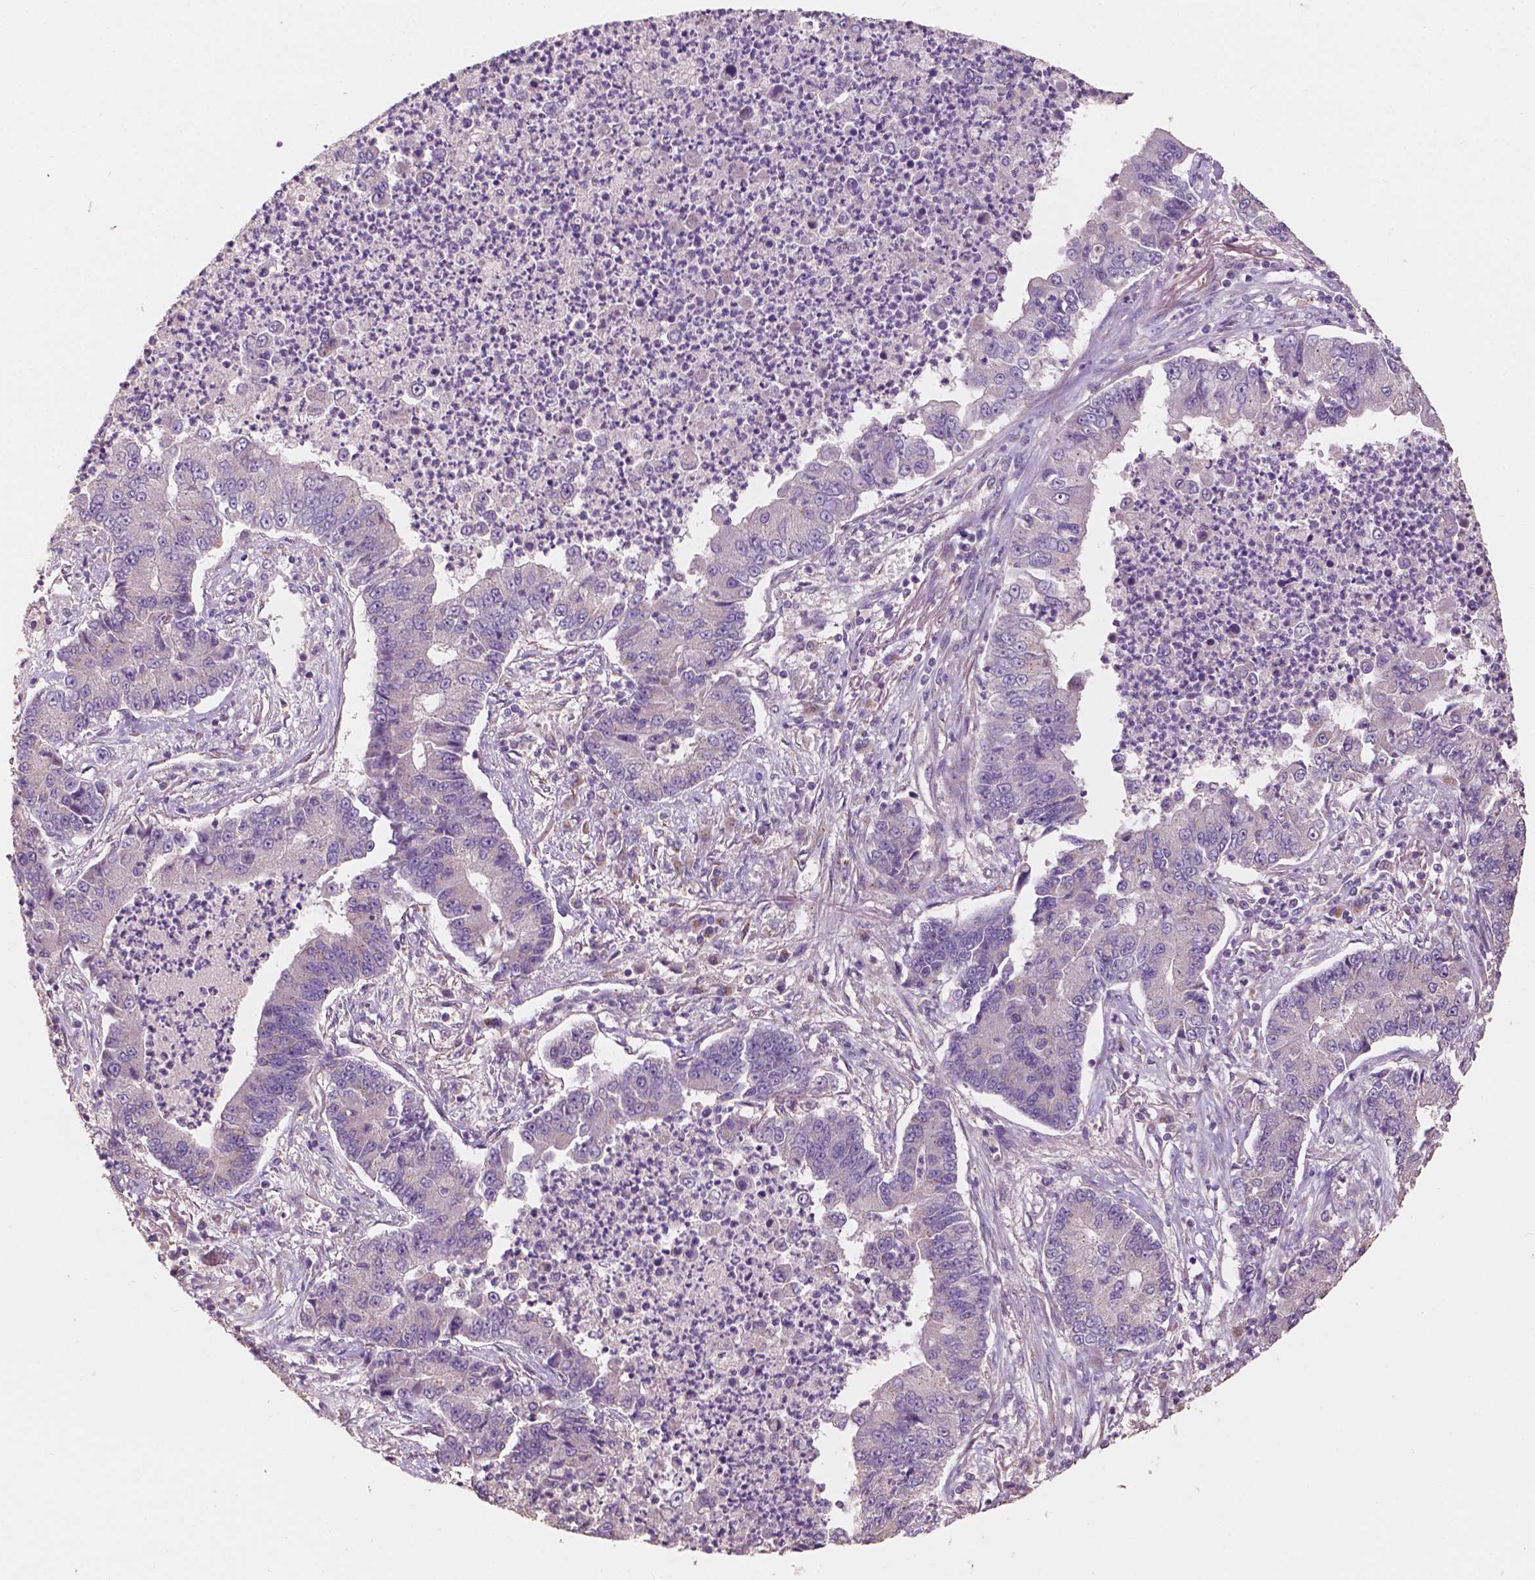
{"staining": {"intensity": "negative", "quantity": "none", "location": "none"}, "tissue": "lung cancer", "cell_type": "Tumor cells", "image_type": "cancer", "snomed": [{"axis": "morphology", "description": "Adenocarcinoma, NOS"}, {"axis": "topography", "description": "Lung"}], "caption": "The micrograph exhibits no staining of tumor cells in lung cancer (adenocarcinoma). (Brightfield microscopy of DAB IHC at high magnification).", "gene": "CHPT1", "patient": {"sex": "female", "age": 57}}